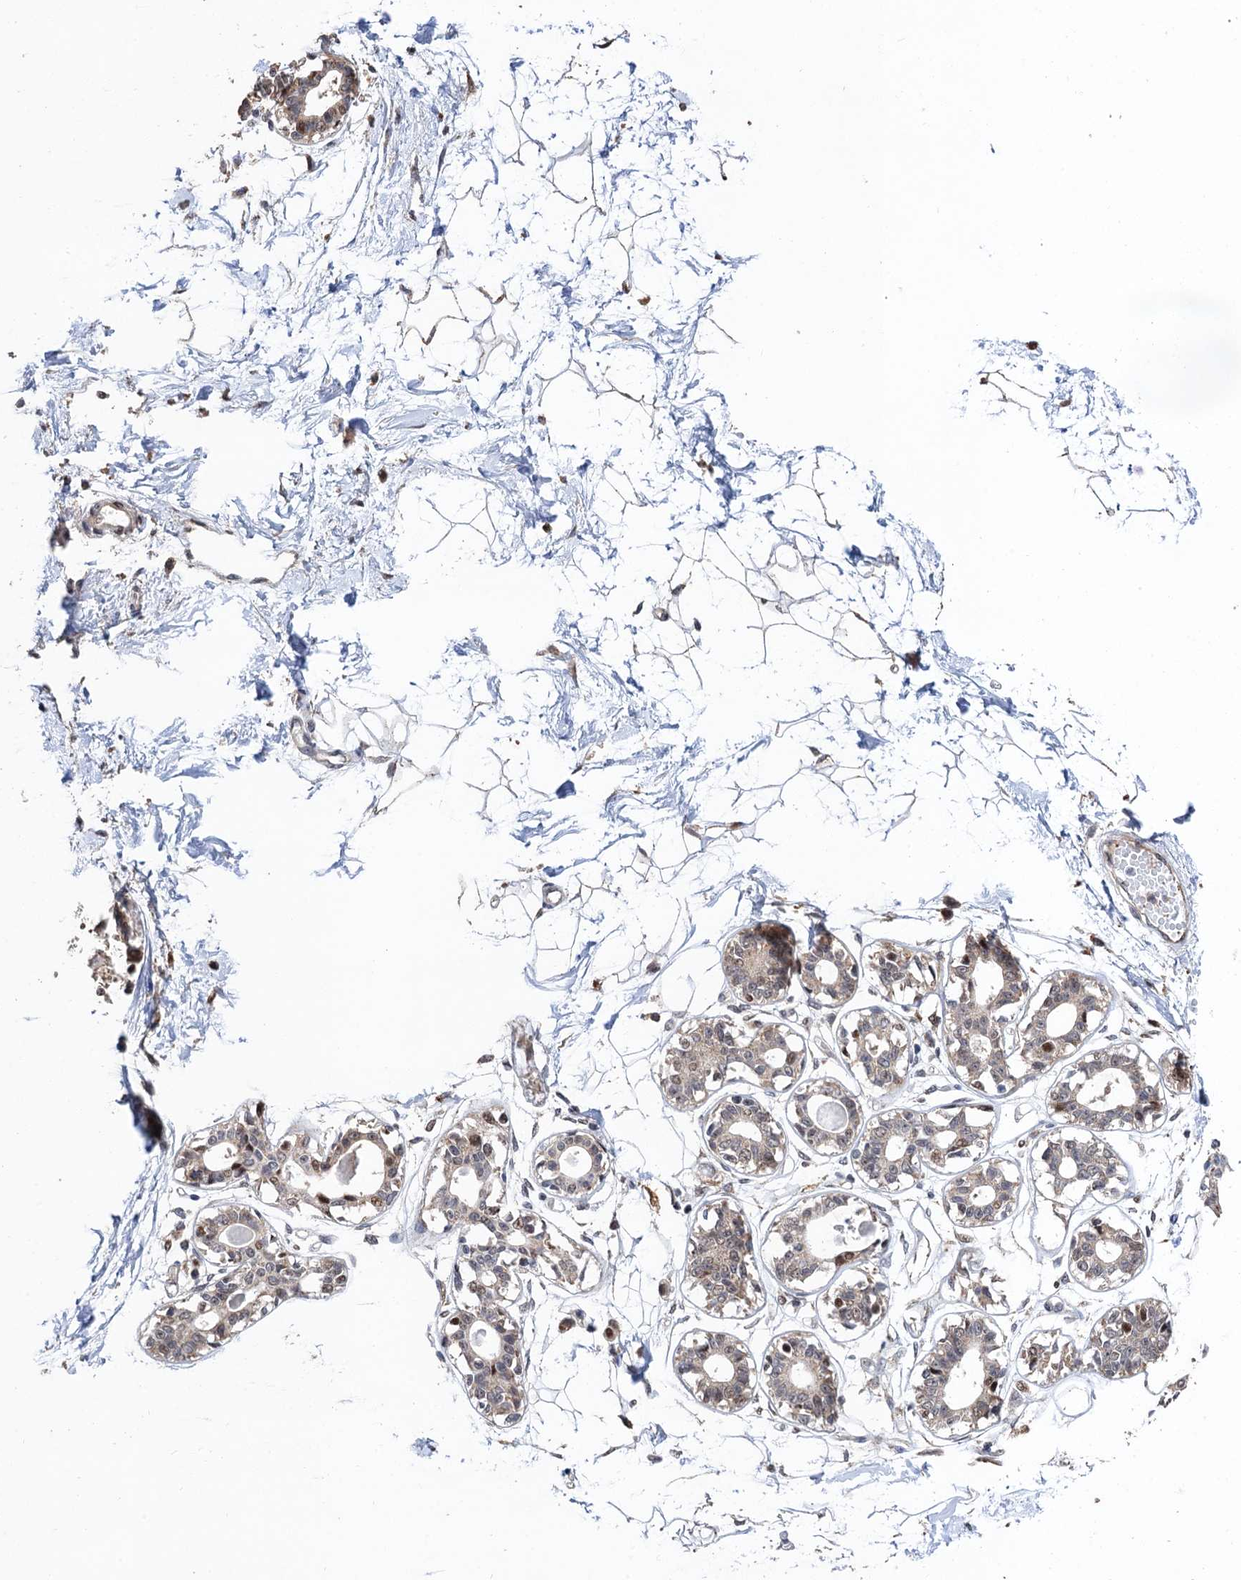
{"staining": {"intensity": "negative", "quantity": "none", "location": "none"}, "tissue": "breast", "cell_type": "Adipocytes", "image_type": "normal", "snomed": [{"axis": "morphology", "description": "Normal tissue, NOS"}, {"axis": "topography", "description": "Breast"}], "caption": "IHC image of unremarkable human breast stained for a protein (brown), which reveals no expression in adipocytes. Brightfield microscopy of immunohistochemistry (IHC) stained with DAB (3,3'-diaminobenzidine) (brown) and hematoxylin (blue), captured at high magnification.", "gene": "BMERB1", "patient": {"sex": "female", "age": 45}}